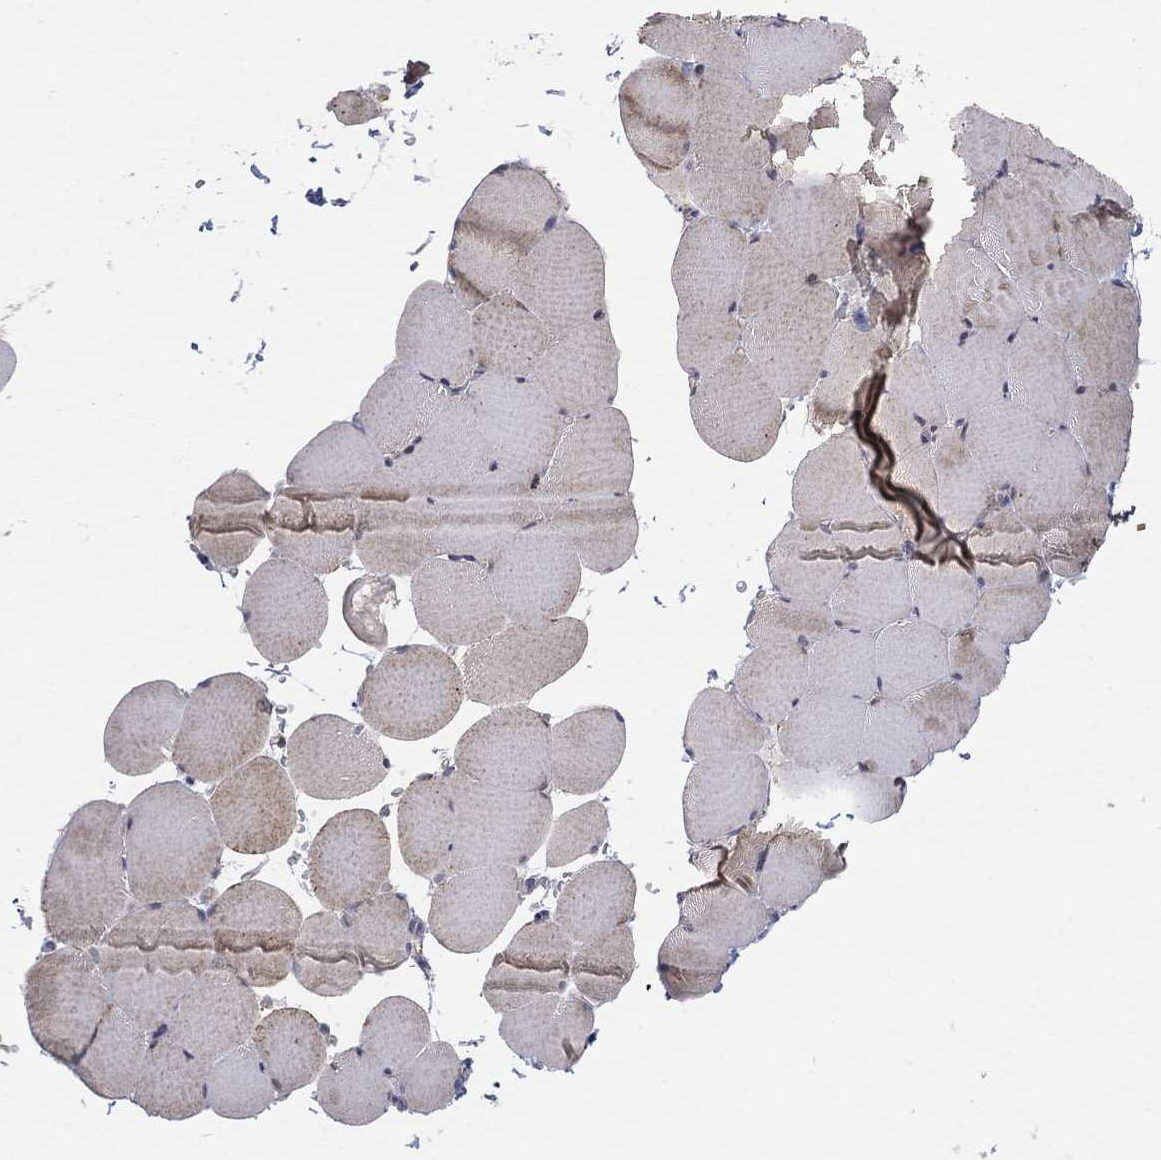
{"staining": {"intensity": "weak", "quantity": "<25%", "location": "cytoplasmic/membranous"}, "tissue": "skeletal muscle", "cell_type": "Myocytes", "image_type": "normal", "snomed": [{"axis": "morphology", "description": "Normal tissue, NOS"}, {"axis": "topography", "description": "Skeletal muscle"}], "caption": "Myocytes show no significant protein positivity in unremarkable skeletal muscle. (Immunohistochemistry, brightfield microscopy, high magnification).", "gene": "ZNF395", "patient": {"sex": "female", "age": 37}}